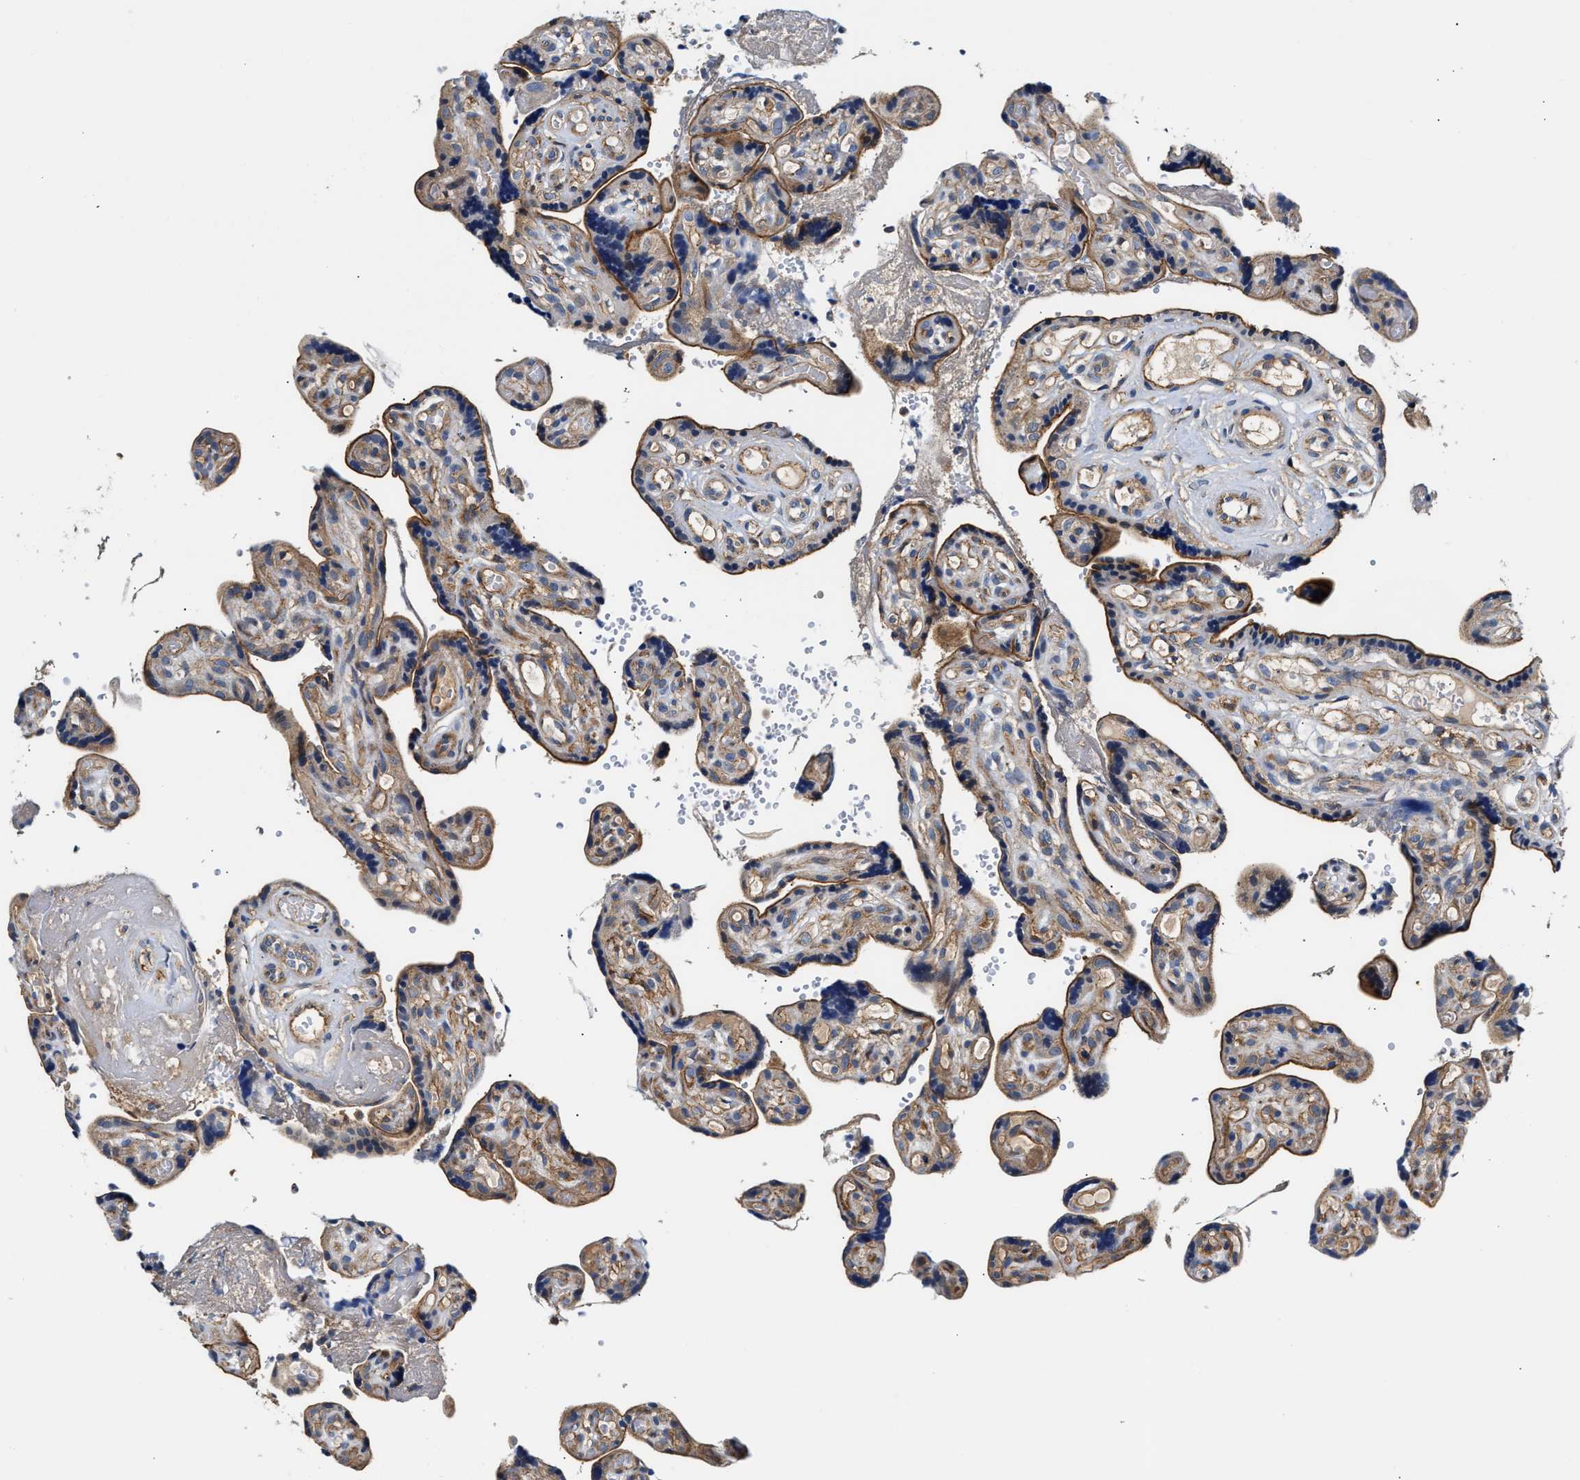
{"staining": {"intensity": "weak", "quantity": ">75%", "location": "cytoplasmic/membranous"}, "tissue": "placenta", "cell_type": "Decidual cells", "image_type": "normal", "snomed": [{"axis": "morphology", "description": "Normal tissue, NOS"}, {"axis": "topography", "description": "Placenta"}], "caption": "An image showing weak cytoplasmic/membranous staining in about >75% of decidual cells in benign placenta, as visualized by brown immunohistochemical staining.", "gene": "TEX2", "patient": {"sex": "female", "age": 30}}